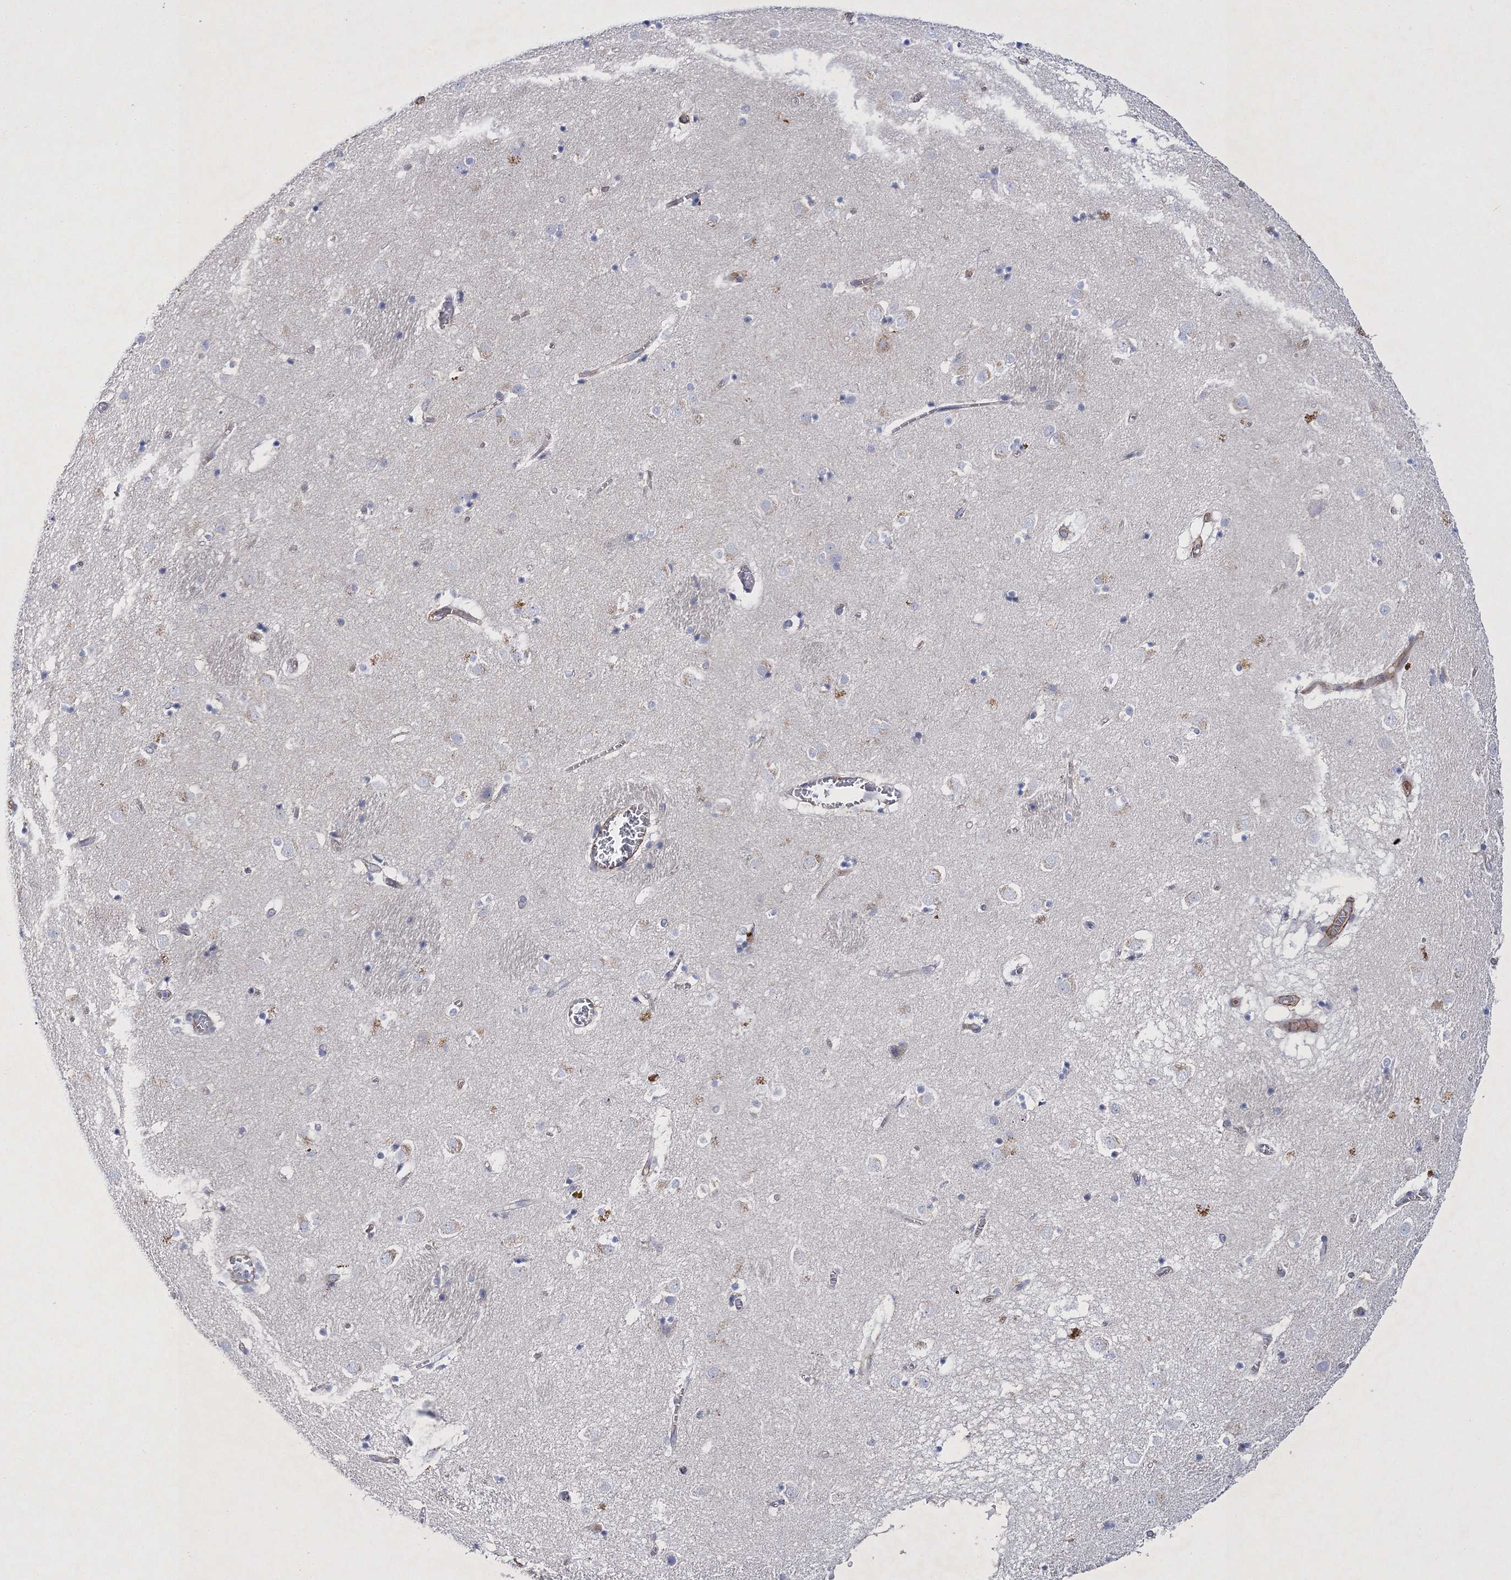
{"staining": {"intensity": "negative", "quantity": "none", "location": "none"}, "tissue": "caudate", "cell_type": "Glial cells", "image_type": "normal", "snomed": [{"axis": "morphology", "description": "Normal tissue, NOS"}, {"axis": "topography", "description": "Lateral ventricle wall"}], "caption": "A histopathology image of human caudate is negative for staining in glial cells.", "gene": "RTN2", "patient": {"sex": "male", "age": 70}}